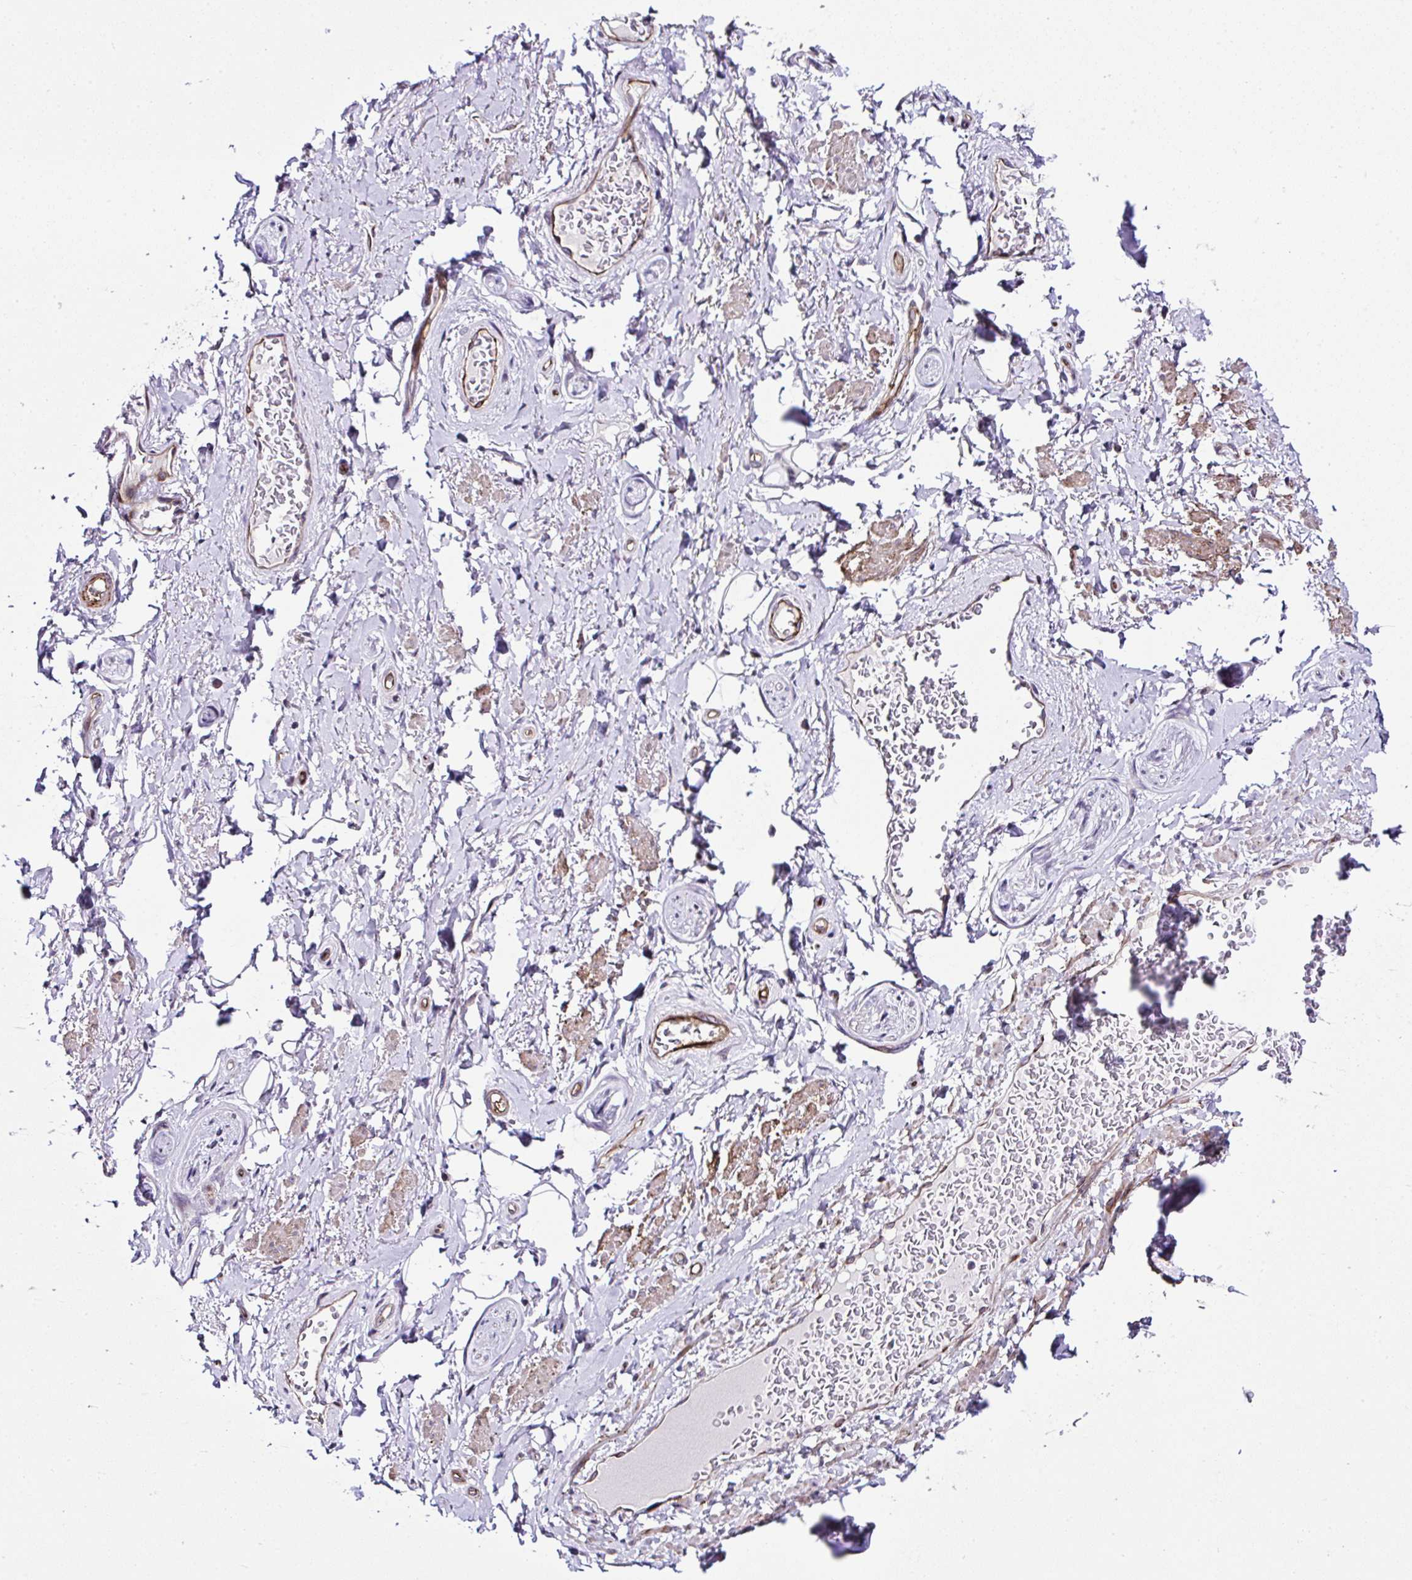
{"staining": {"intensity": "negative", "quantity": "none", "location": "none"}, "tissue": "adipose tissue", "cell_type": "Adipocytes", "image_type": "normal", "snomed": [{"axis": "morphology", "description": "Normal tissue, NOS"}, {"axis": "topography", "description": "Peripheral nerve tissue"}], "caption": "Adipocytes show no significant protein positivity in benign adipose tissue. (DAB IHC with hematoxylin counter stain).", "gene": "FBXO34", "patient": {"sex": "male", "age": 51}}